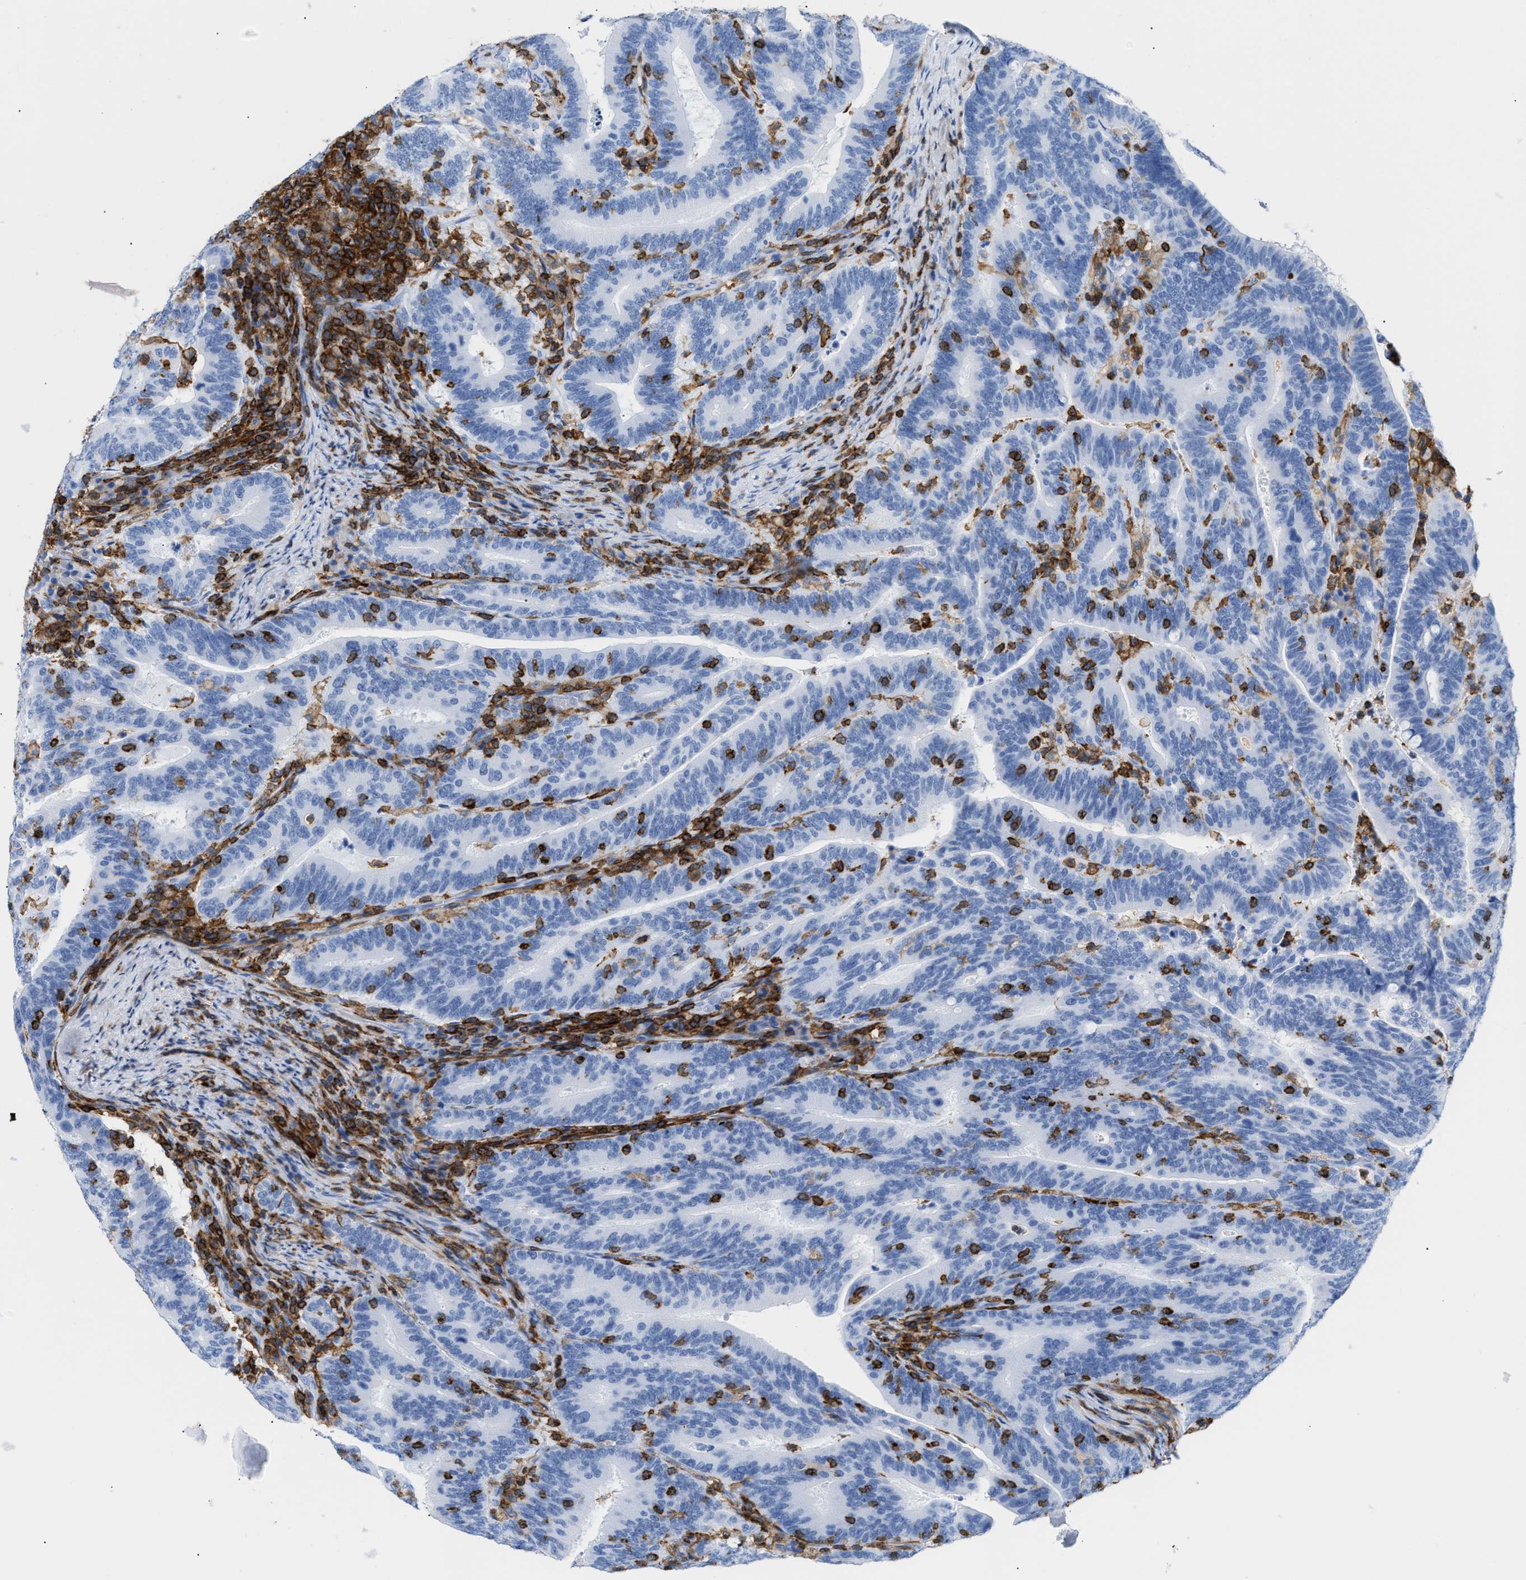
{"staining": {"intensity": "negative", "quantity": "none", "location": "none"}, "tissue": "colorectal cancer", "cell_type": "Tumor cells", "image_type": "cancer", "snomed": [{"axis": "morphology", "description": "Adenocarcinoma, NOS"}, {"axis": "topography", "description": "Colon"}], "caption": "Colorectal cancer (adenocarcinoma) stained for a protein using immunohistochemistry reveals no expression tumor cells.", "gene": "LCP1", "patient": {"sex": "female", "age": 66}}